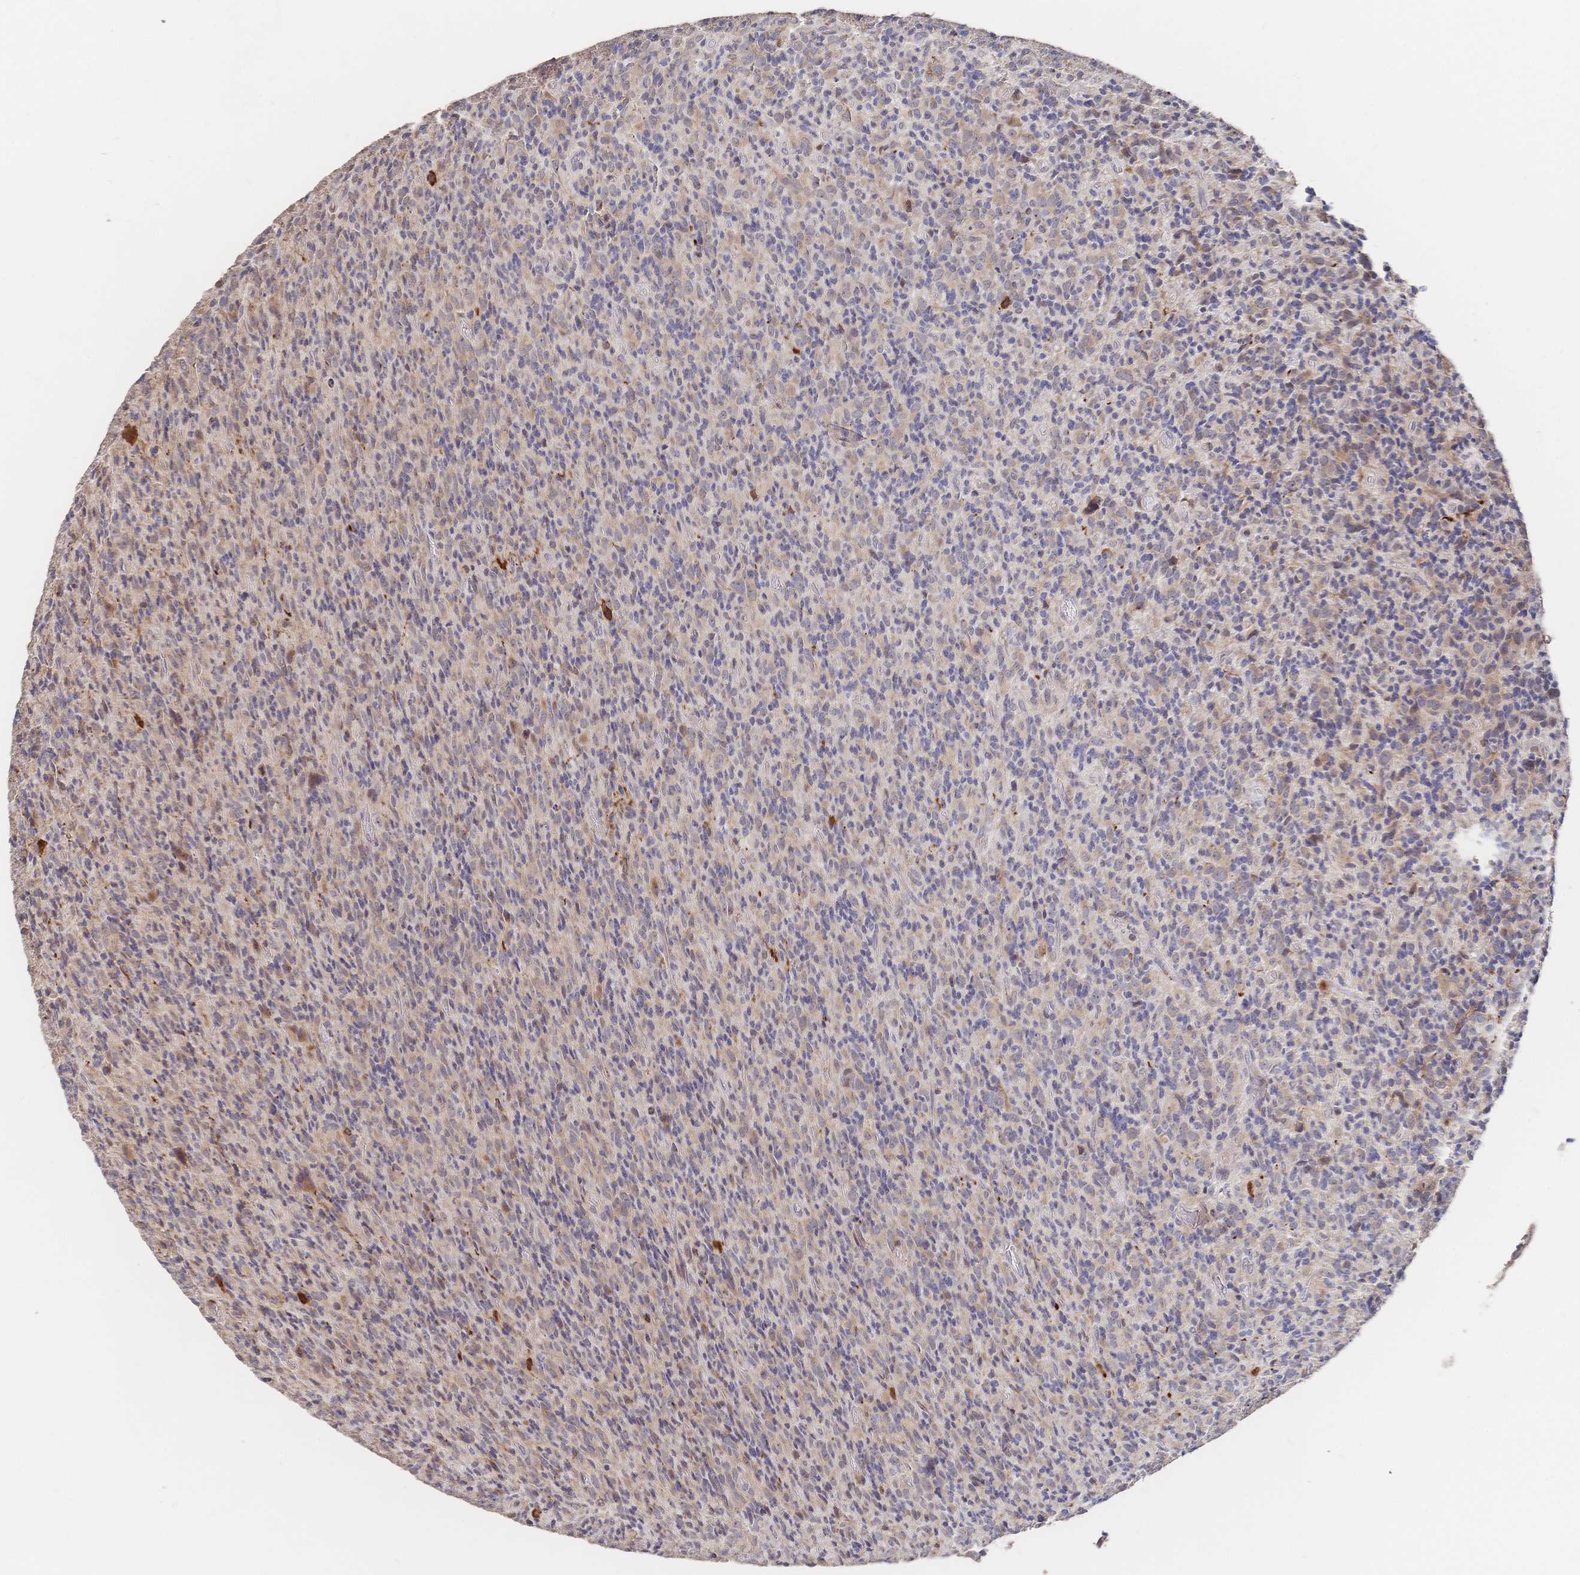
{"staining": {"intensity": "negative", "quantity": "none", "location": "none"}, "tissue": "glioma", "cell_type": "Tumor cells", "image_type": "cancer", "snomed": [{"axis": "morphology", "description": "Glioma, malignant, High grade"}, {"axis": "topography", "description": "Brain"}], "caption": "An IHC photomicrograph of malignant glioma (high-grade) is shown. There is no staining in tumor cells of malignant glioma (high-grade).", "gene": "DNAJA4", "patient": {"sex": "male", "age": 76}}